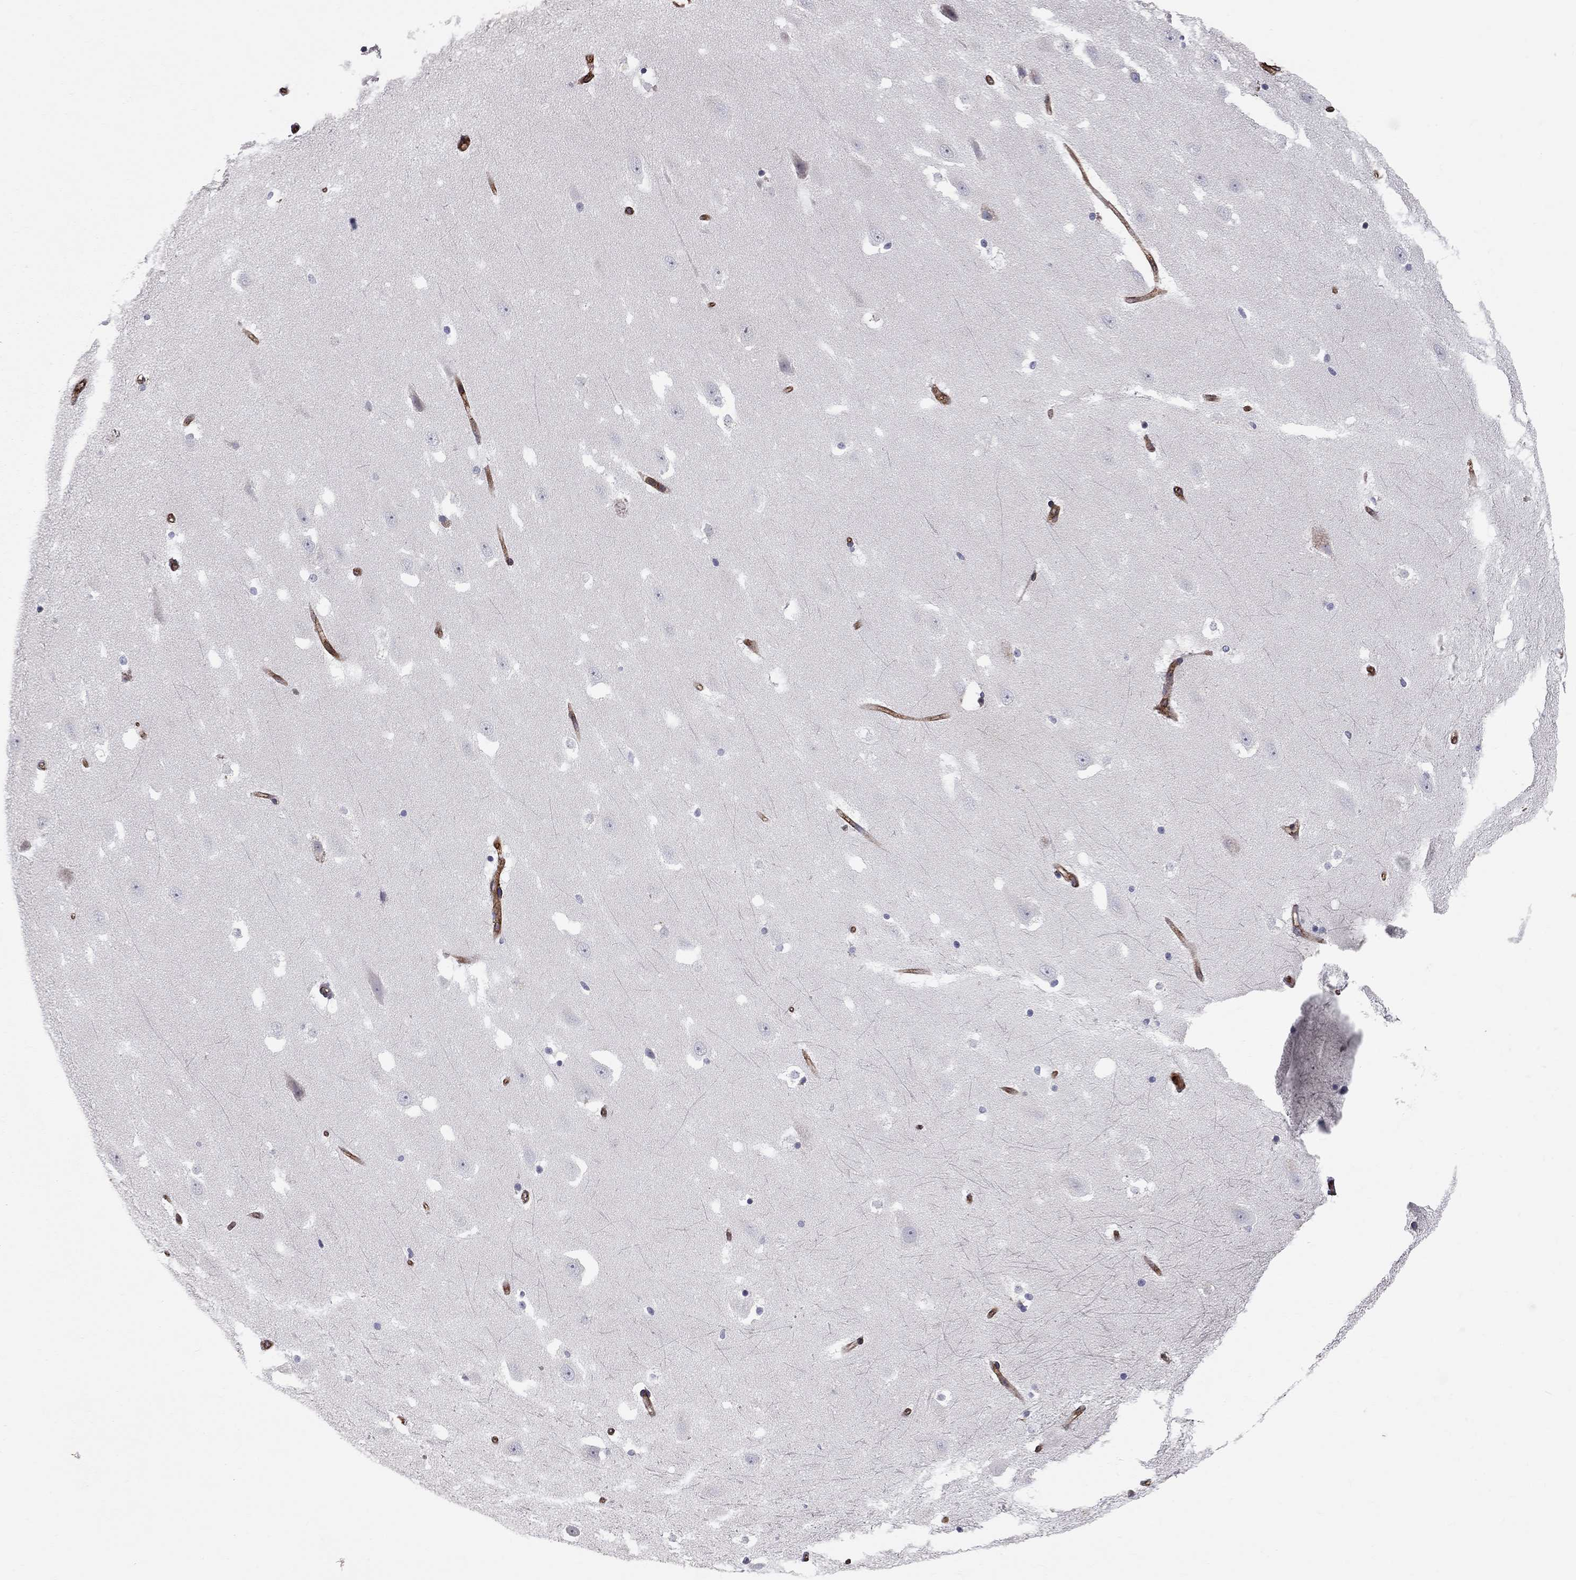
{"staining": {"intensity": "negative", "quantity": "none", "location": "none"}, "tissue": "hippocampus", "cell_type": "Glial cells", "image_type": "normal", "snomed": [{"axis": "morphology", "description": "Normal tissue, NOS"}, {"axis": "topography", "description": "Hippocampus"}], "caption": "Human hippocampus stained for a protein using IHC shows no positivity in glial cells.", "gene": "RASEF", "patient": {"sex": "male", "age": 49}}